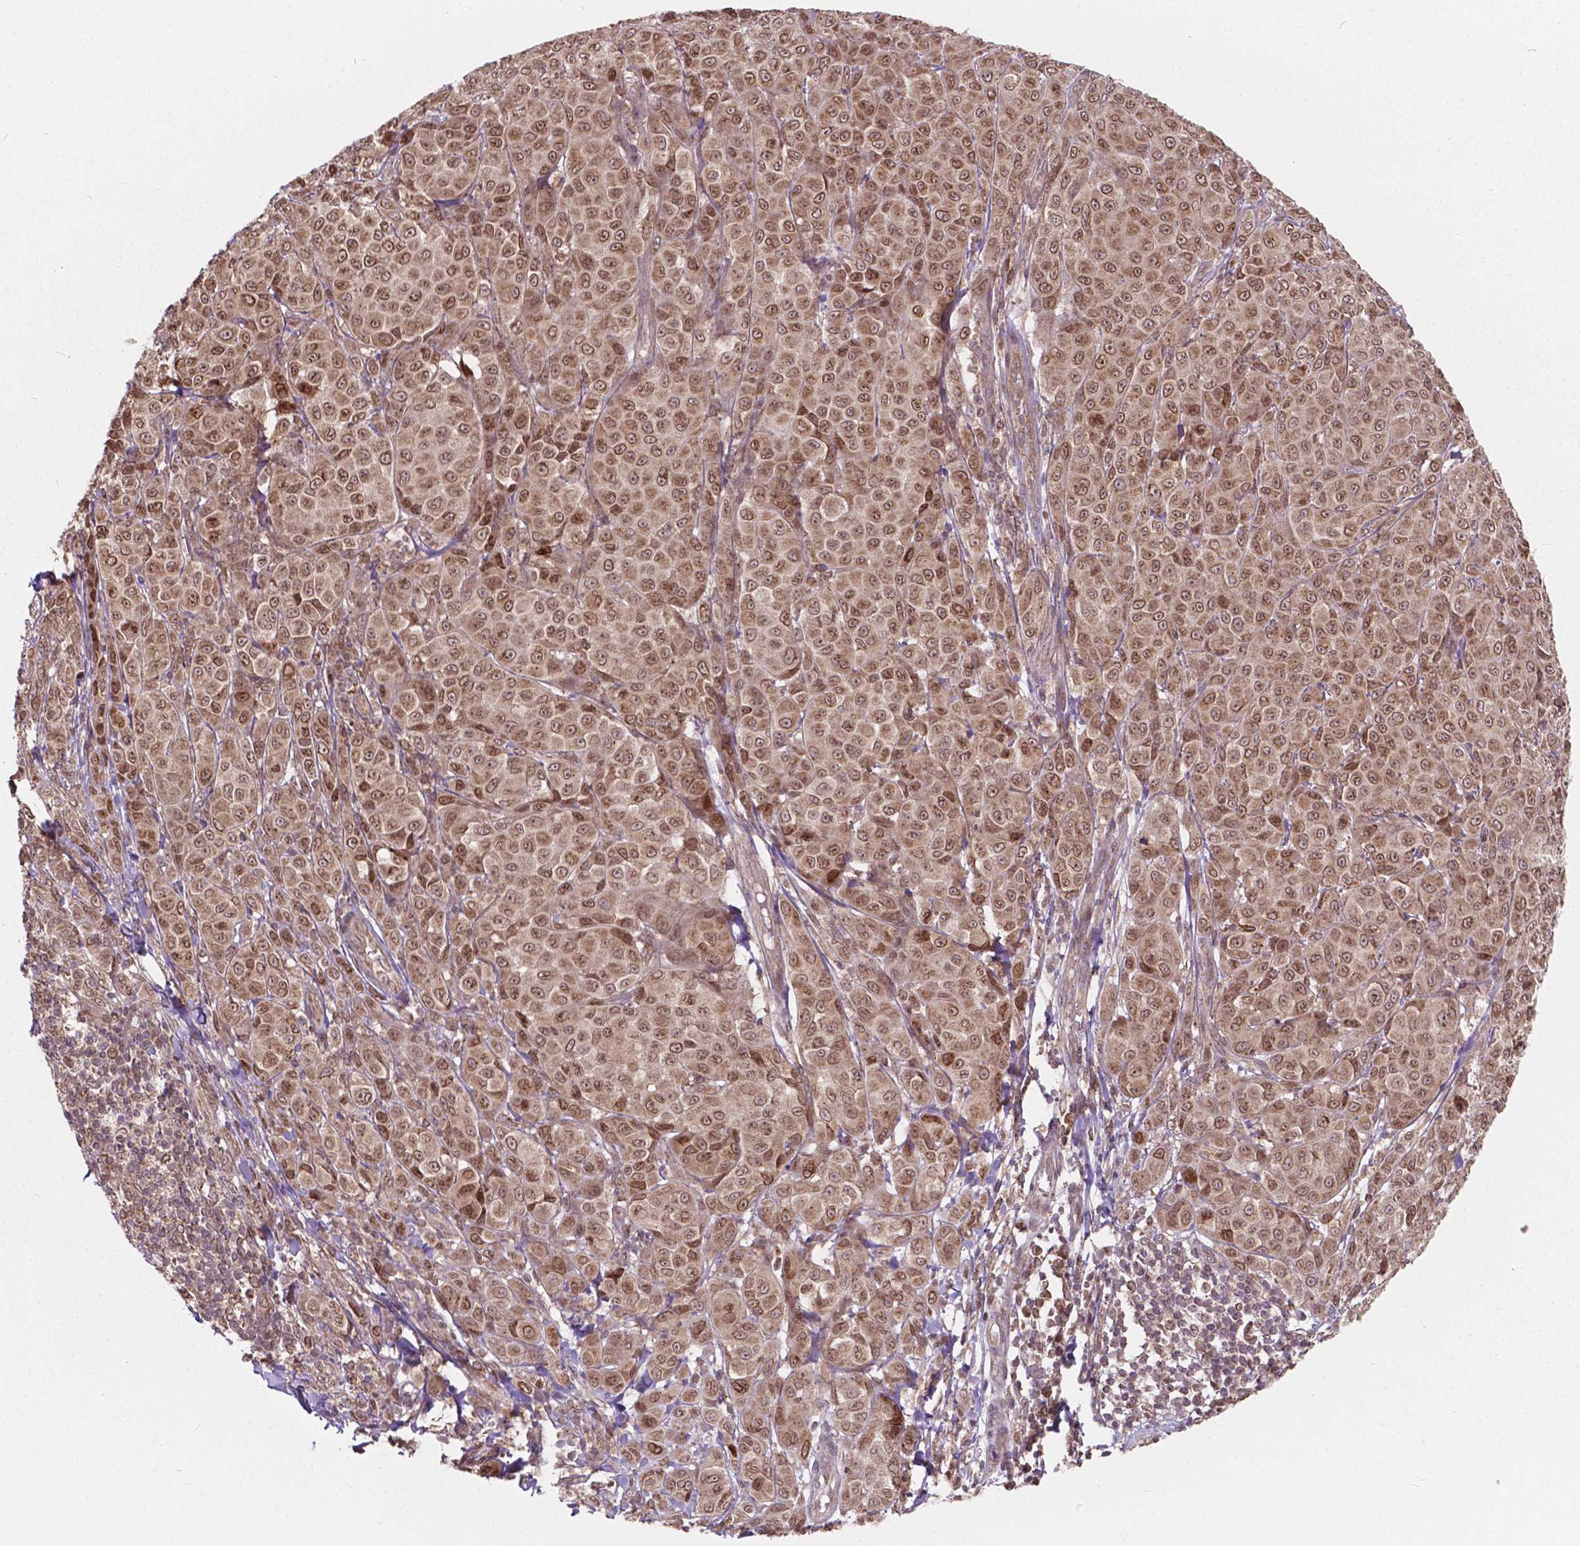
{"staining": {"intensity": "moderate", "quantity": ">75%", "location": "cytoplasmic/membranous,nuclear"}, "tissue": "melanoma", "cell_type": "Tumor cells", "image_type": "cancer", "snomed": [{"axis": "morphology", "description": "Malignant melanoma, NOS"}, {"axis": "topography", "description": "Skin"}], "caption": "Melanoma was stained to show a protein in brown. There is medium levels of moderate cytoplasmic/membranous and nuclear staining in approximately >75% of tumor cells.", "gene": "MRPL33", "patient": {"sex": "male", "age": 89}}